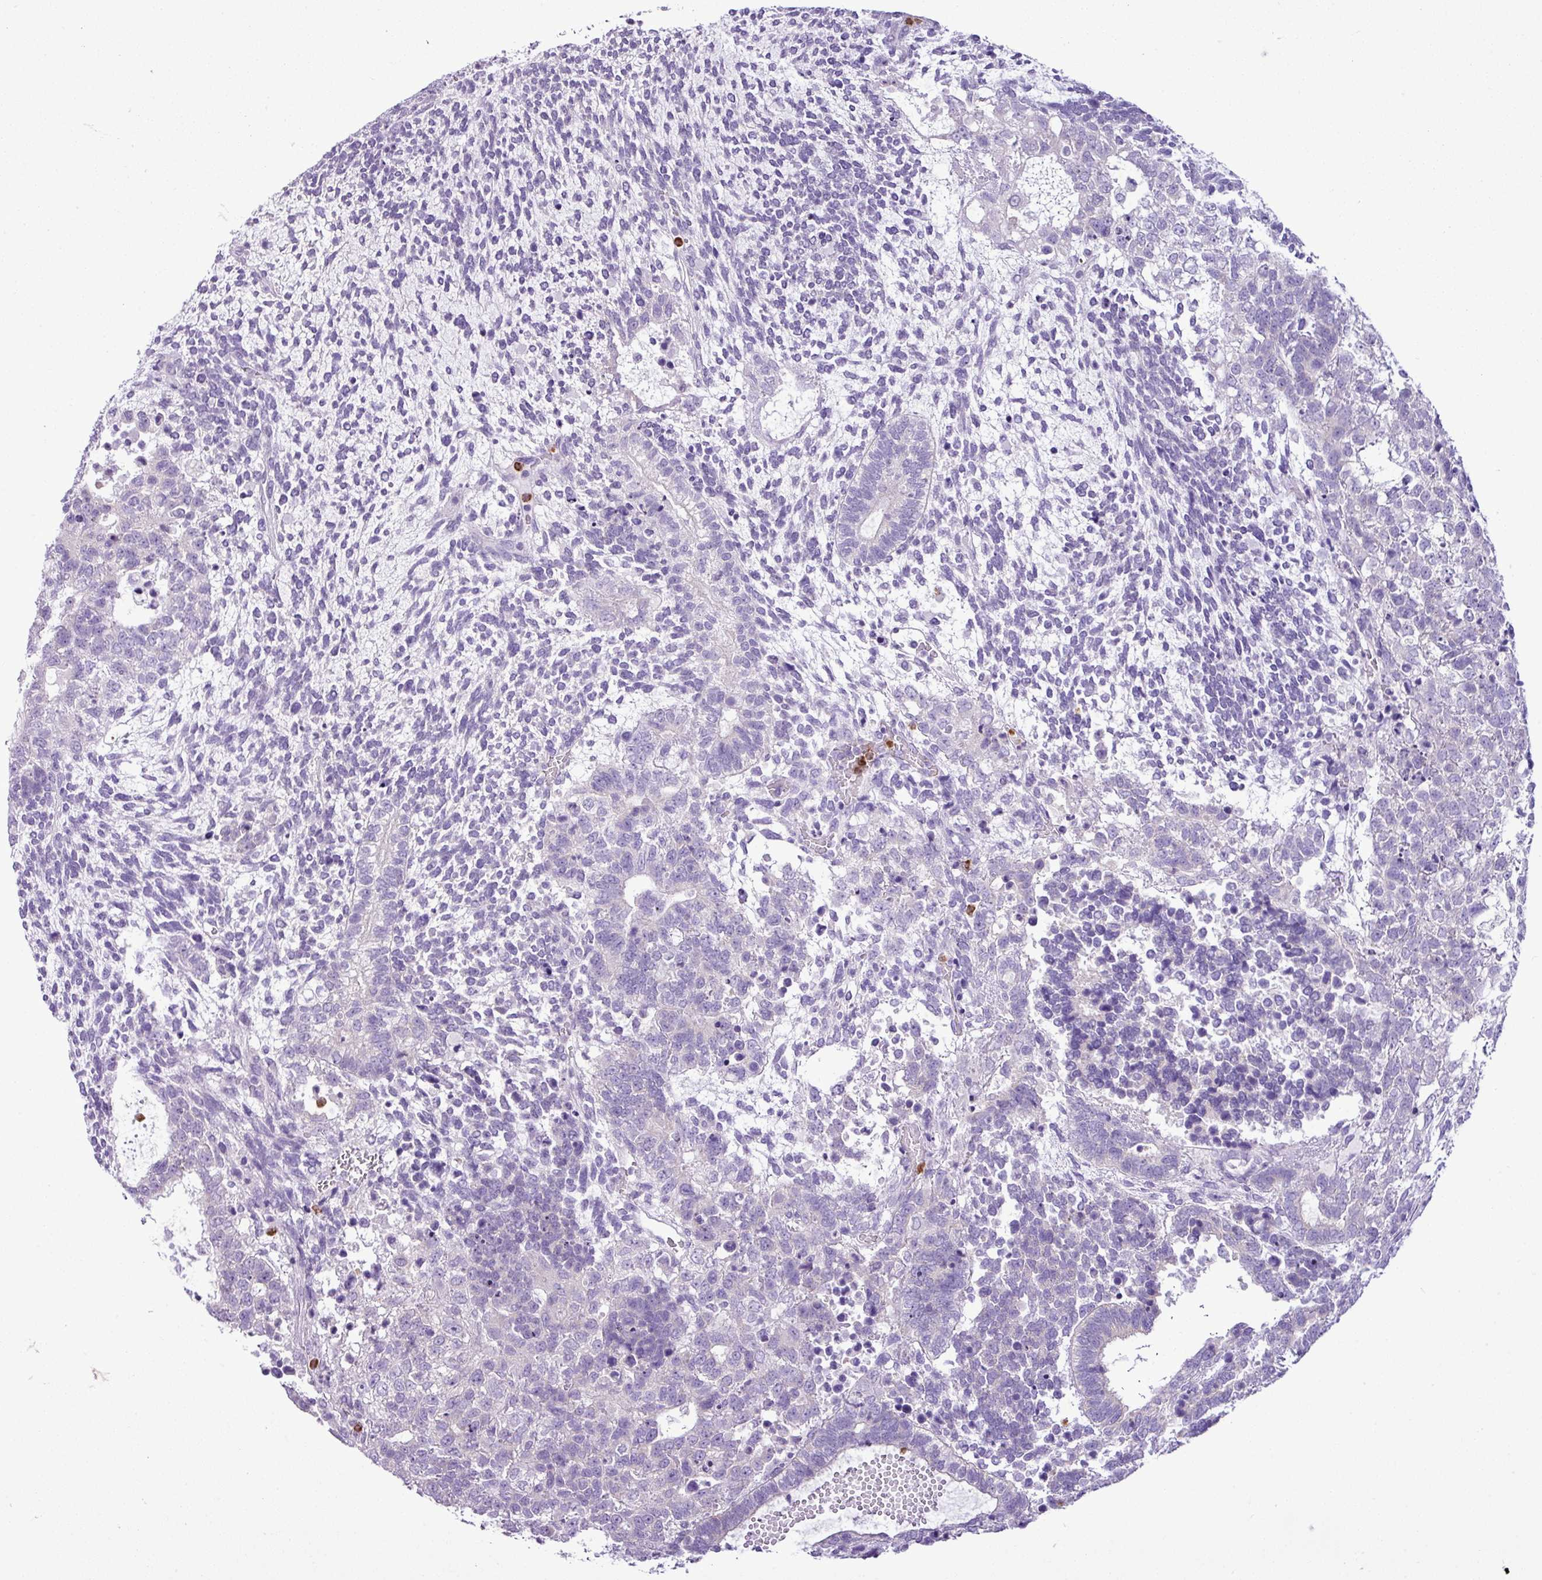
{"staining": {"intensity": "negative", "quantity": "none", "location": "none"}, "tissue": "testis cancer", "cell_type": "Tumor cells", "image_type": "cancer", "snomed": [{"axis": "morphology", "description": "Carcinoma, Embryonal, NOS"}, {"axis": "topography", "description": "Testis"}], "caption": "Immunohistochemistry (IHC) of human embryonal carcinoma (testis) reveals no expression in tumor cells. Nuclei are stained in blue.", "gene": "ZSCAN5A", "patient": {"sex": "male", "age": 23}}